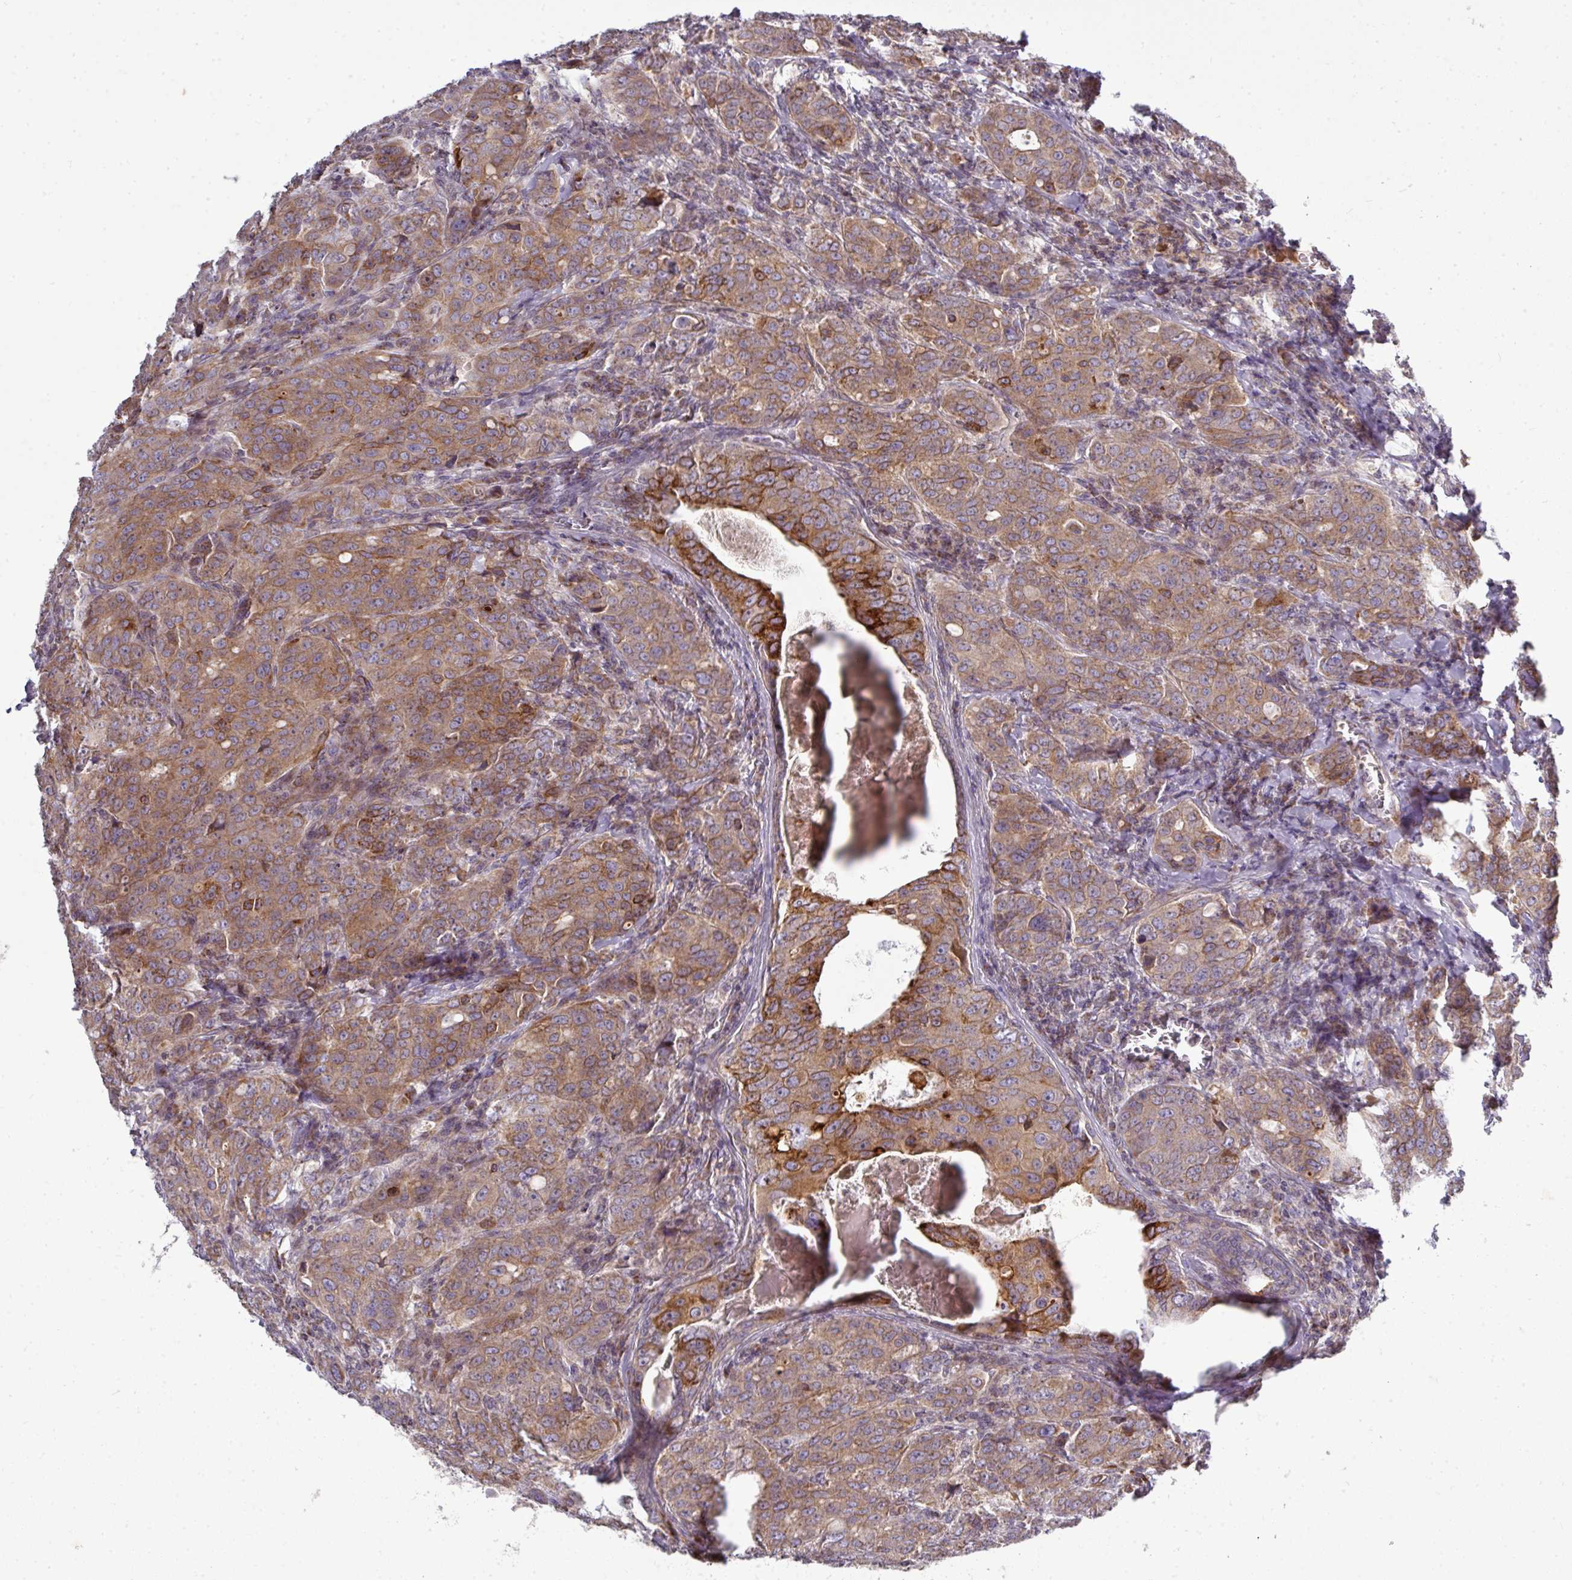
{"staining": {"intensity": "moderate", "quantity": "25%-75%", "location": "cytoplasmic/membranous"}, "tissue": "breast cancer", "cell_type": "Tumor cells", "image_type": "cancer", "snomed": [{"axis": "morphology", "description": "Duct carcinoma"}, {"axis": "topography", "description": "Breast"}], "caption": "The histopathology image exhibits immunohistochemical staining of breast infiltrating ductal carcinoma. There is moderate cytoplasmic/membranous positivity is present in about 25%-75% of tumor cells.", "gene": "GAN", "patient": {"sex": "female", "age": 43}}